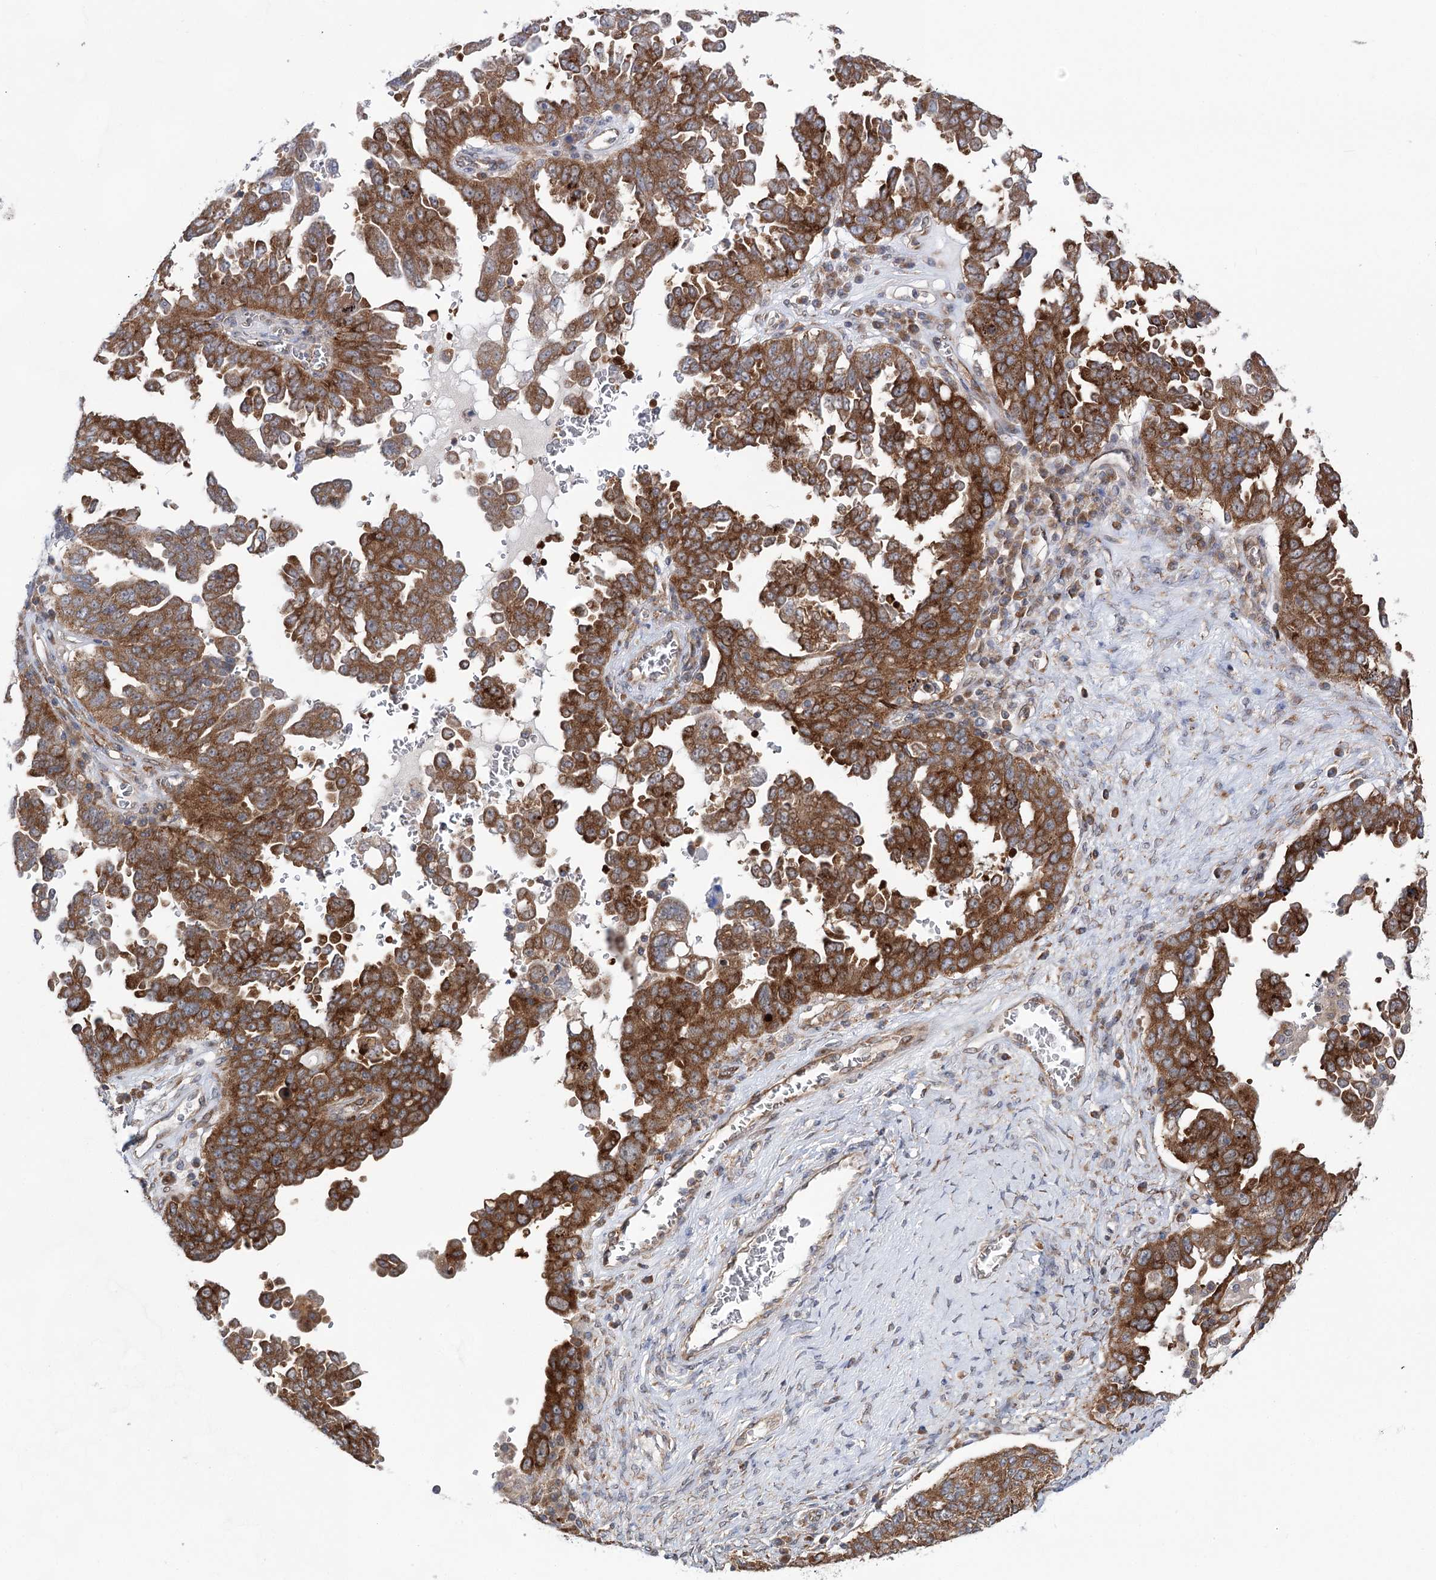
{"staining": {"intensity": "strong", "quantity": ">75%", "location": "cytoplasmic/membranous"}, "tissue": "ovarian cancer", "cell_type": "Tumor cells", "image_type": "cancer", "snomed": [{"axis": "morphology", "description": "Carcinoma, endometroid"}, {"axis": "topography", "description": "Ovary"}], "caption": "Ovarian cancer stained with a protein marker shows strong staining in tumor cells.", "gene": "VWA2", "patient": {"sex": "female", "age": 62}}